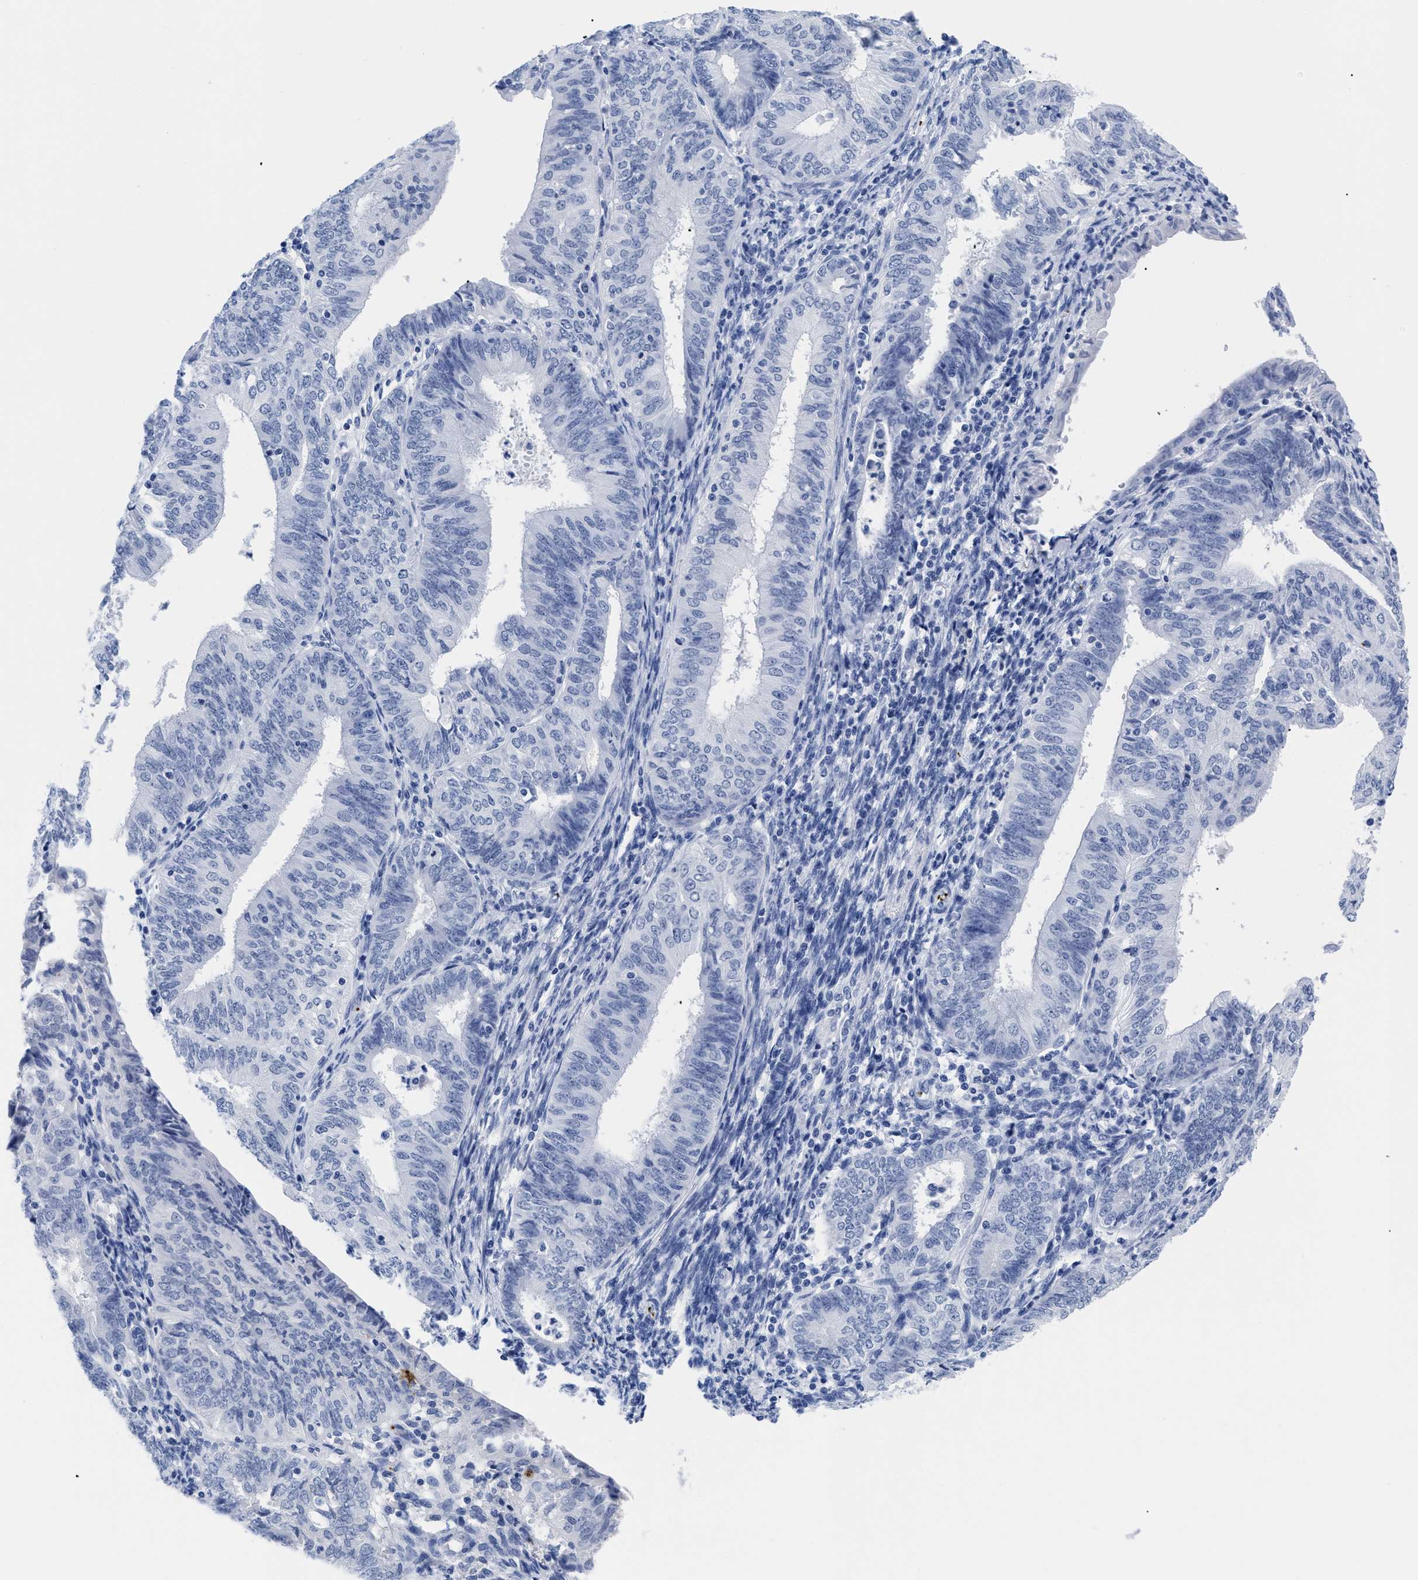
{"staining": {"intensity": "negative", "quantity": "none", "location": "none"}, "tissue": "endometrial cancer", "cell_type": "Tumor cells", "image_type": "cancer", "snomed": [{"axis": "morphology", "description": "Adenocarcinoma, NOS"}, {"axis": "topography", "description": "Endometrium"}], "caption": "This is an immunohistochemistry (IHC) image of endometrial cancer (adenocarcinoma). There is no expression in tumor cells.", "gene": "TREML1", "patient": {"sex": "female", "age": 58}}